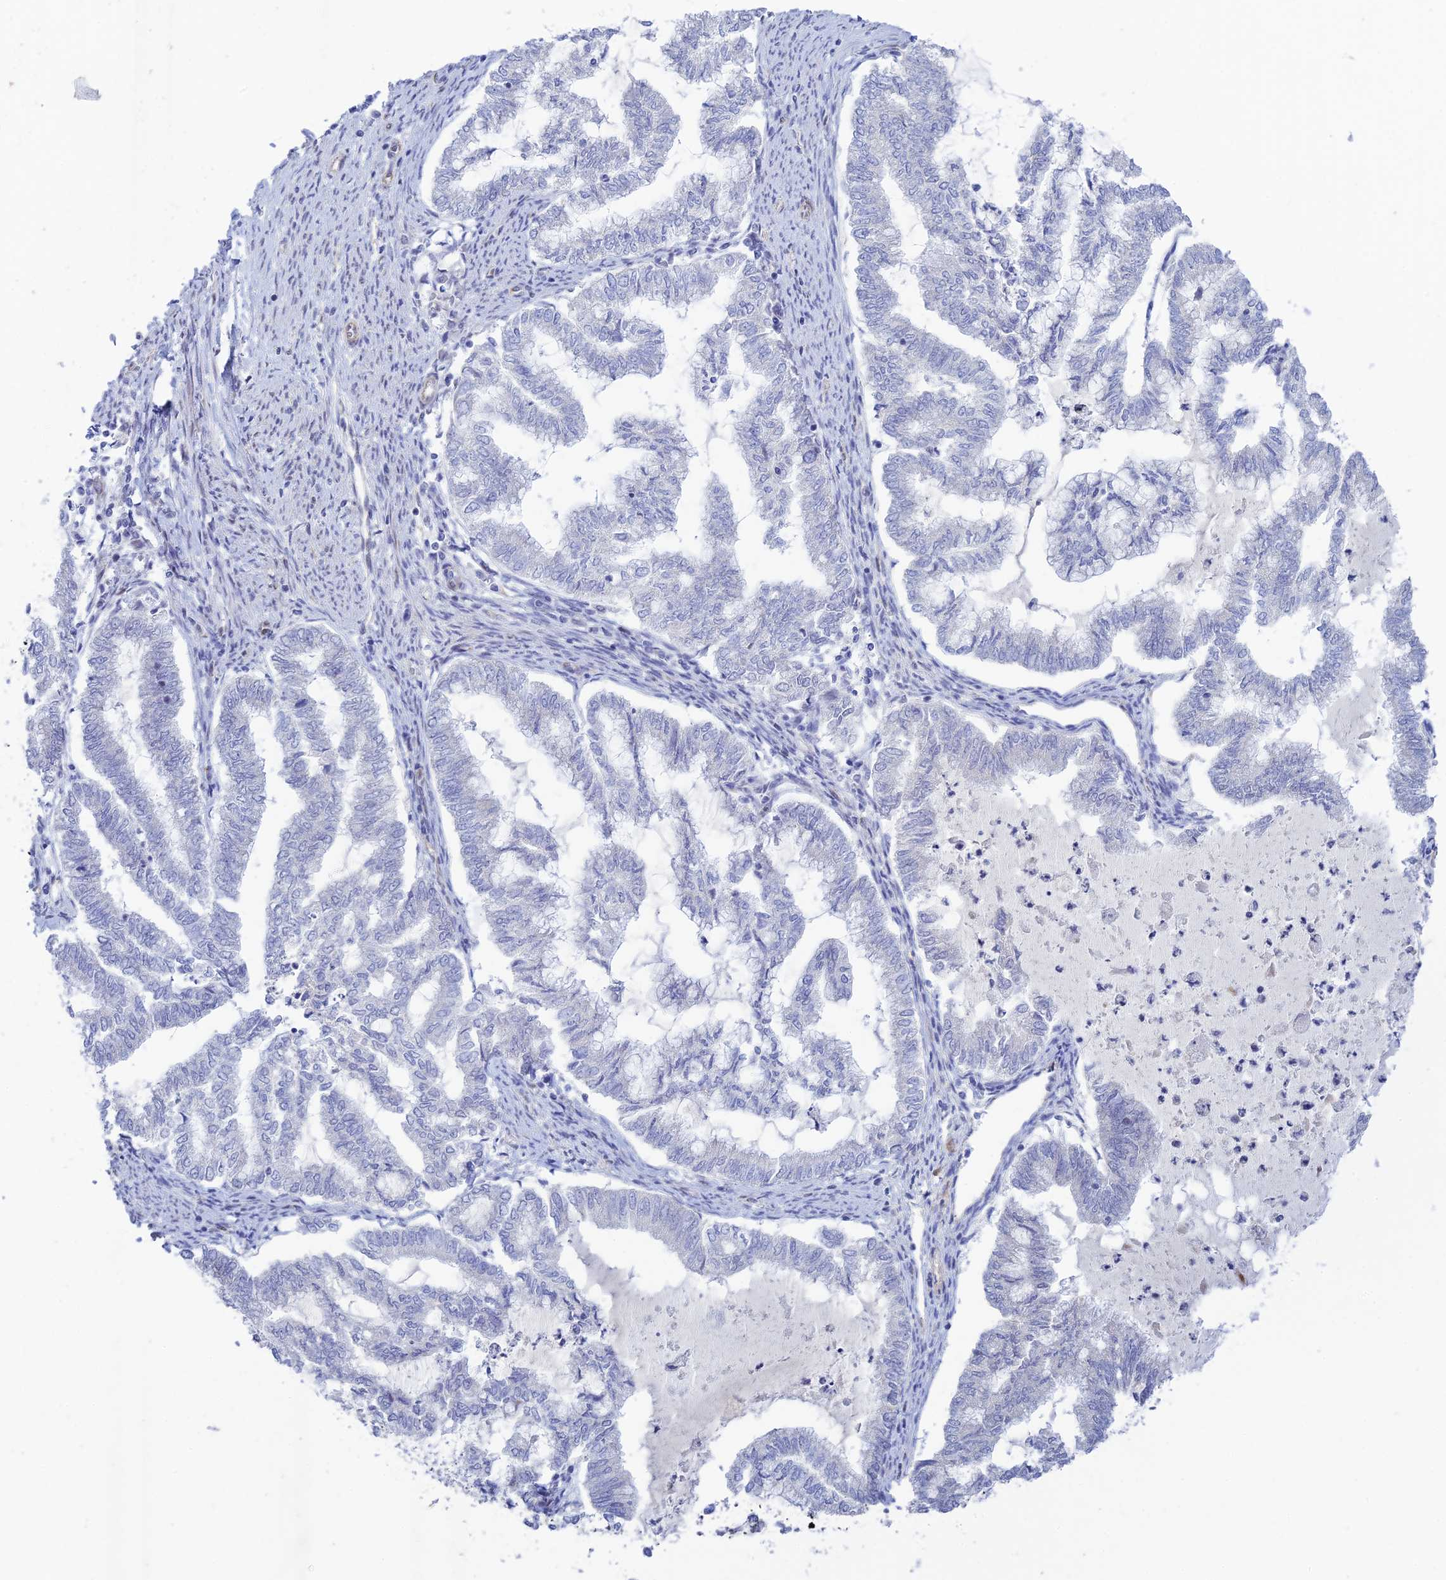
{"staining": {"intensity": "negative", "quantity": "none", "location": "none"}, "tissue": "endometrial cancer", "cell_type": "Tumor cells", "image_type": "cancer", "snomed": [{"axis": "morphology", "description": "Adenocarcinoma, NOS"}, {"axis": "topography", "description": "Endometrium"}], "caption": "Adenocarcinoma (endometrial) was stained to show a protein in brown. There is no significant expression in tumor cells. (DAB (3,3'-diaminobenzidine) immunohistochemistry visualized using brightfield microscopy, high magnification).", "gene": "CFAP92", "patient": {"sex": "female", "age": 79}}